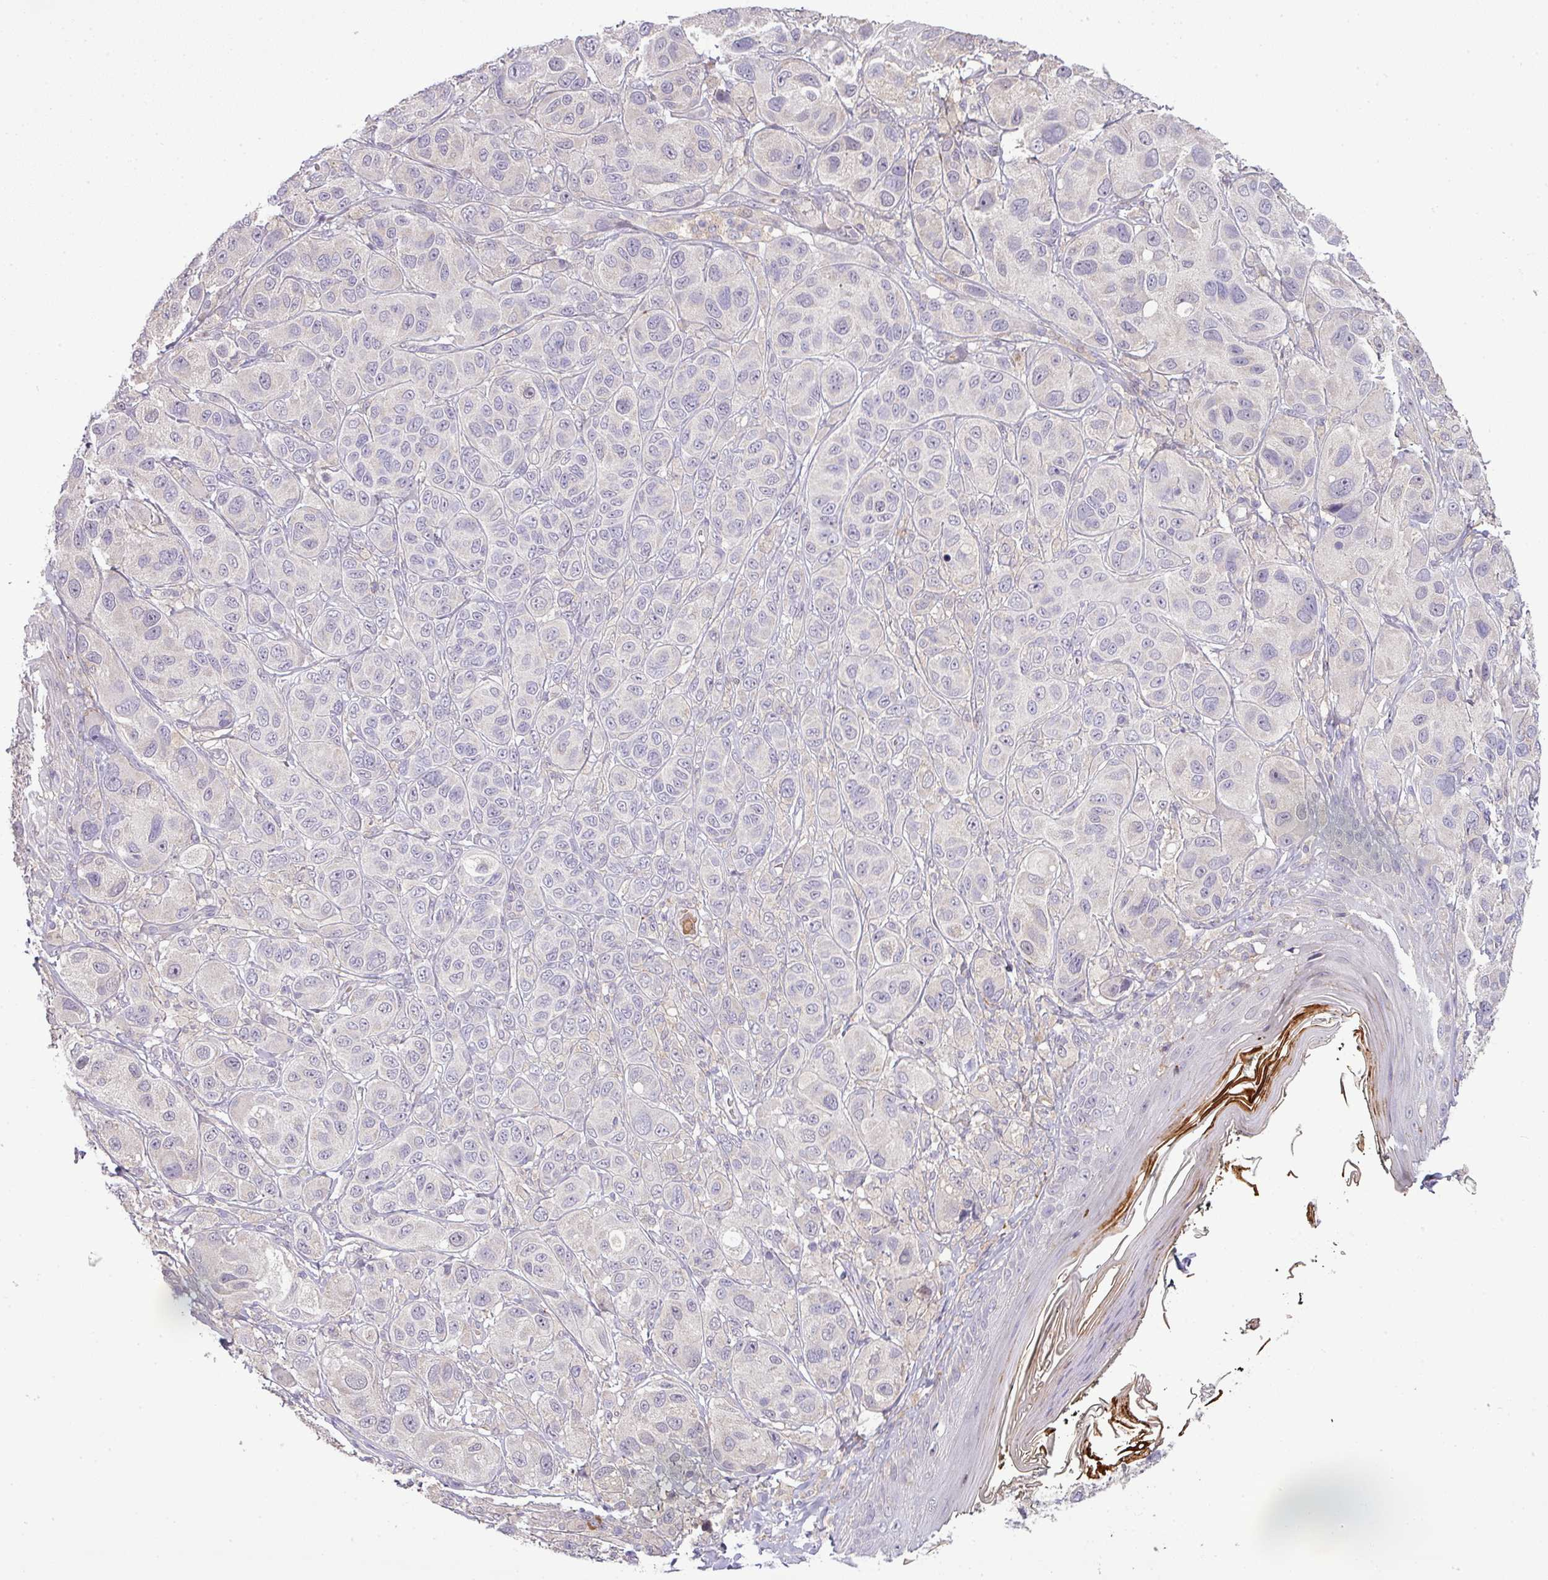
{"staining": {"intensity": "negative", "quantity": "none", "location": "none"}, "tissue": "melanoma", "cell_type": "Tumor cells", "image_type": "cancer", "snomed": [{"axis": "morphology", "description": "Malignant melanoma, NOS"}, {"axis": "topography", "description": "Skin"}], "caption": "Image shows no significant protein positivity in tumor cells of malignant melanoma. Nuclei are stained in blue.", "gene": "TPRA1", "patient": {"sex": "male", "age": 42}}